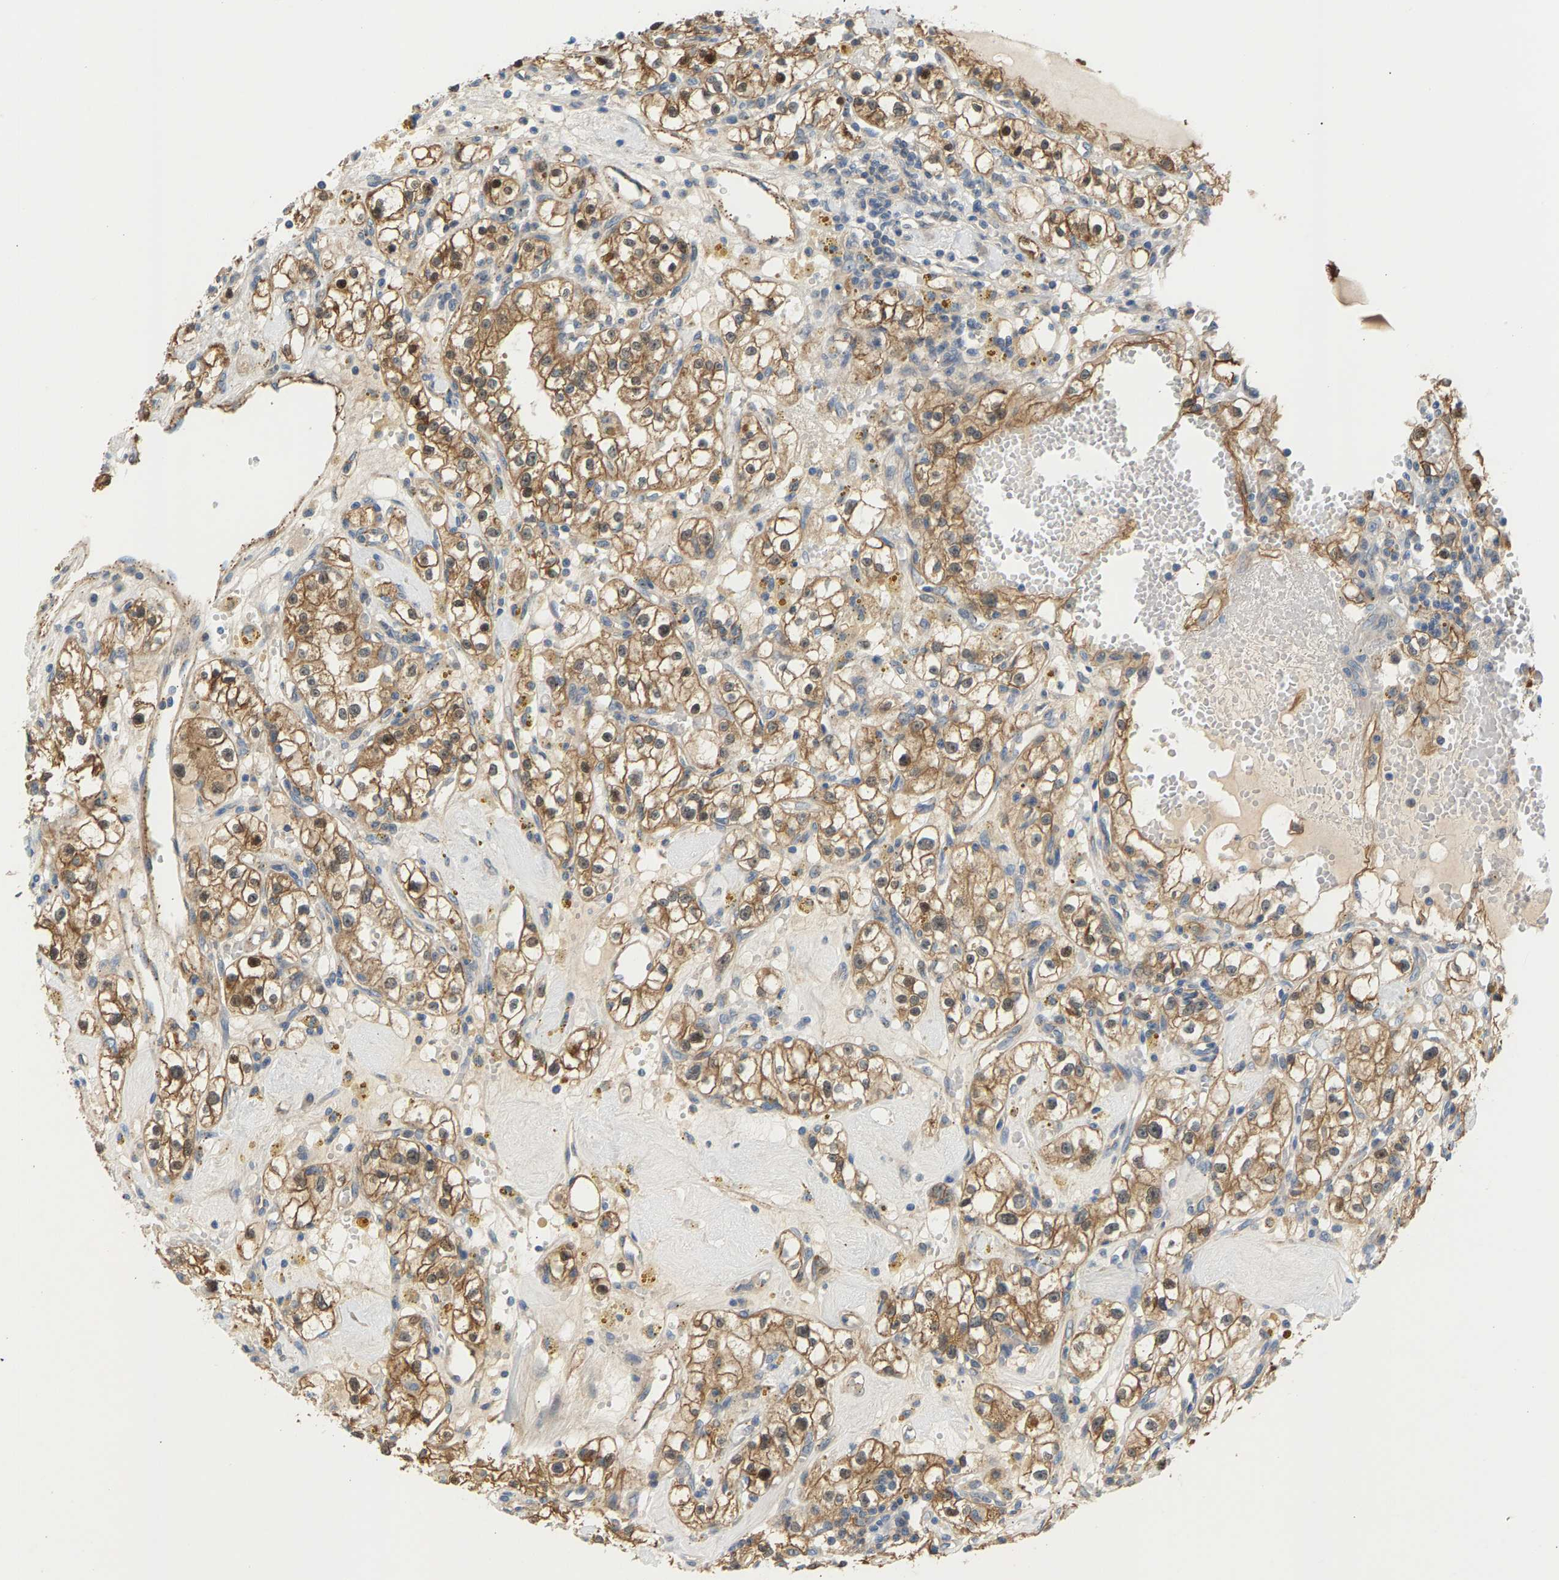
{"staining": {"intensity": "moderate", "quantity": ">75%", "location": "cytoplasmic/membranous,nuclear"}, "tissue": "renal cancer", "cell_type": "Tumor cells", "image_type": "cancer", "snomed": [{"axis": "morphology", "description": "Adenocarcinoma, NOS"}, {"axis": "topography", "description": "Kidney"}], "caption": "Brown immunohistochemical staining in human renal cancer demonstrates moderate cytoplasmic/membranous and nuclear expression in approximately >75% of tumor cells. The staining was performed using DAB to visualize the protein expression in brown, while the nuclei were stained in blue with hematoxylin (Magnification: 20x).", "gene": "KRTAP27-1", "patient": {"sex": "male", "age": 56}}